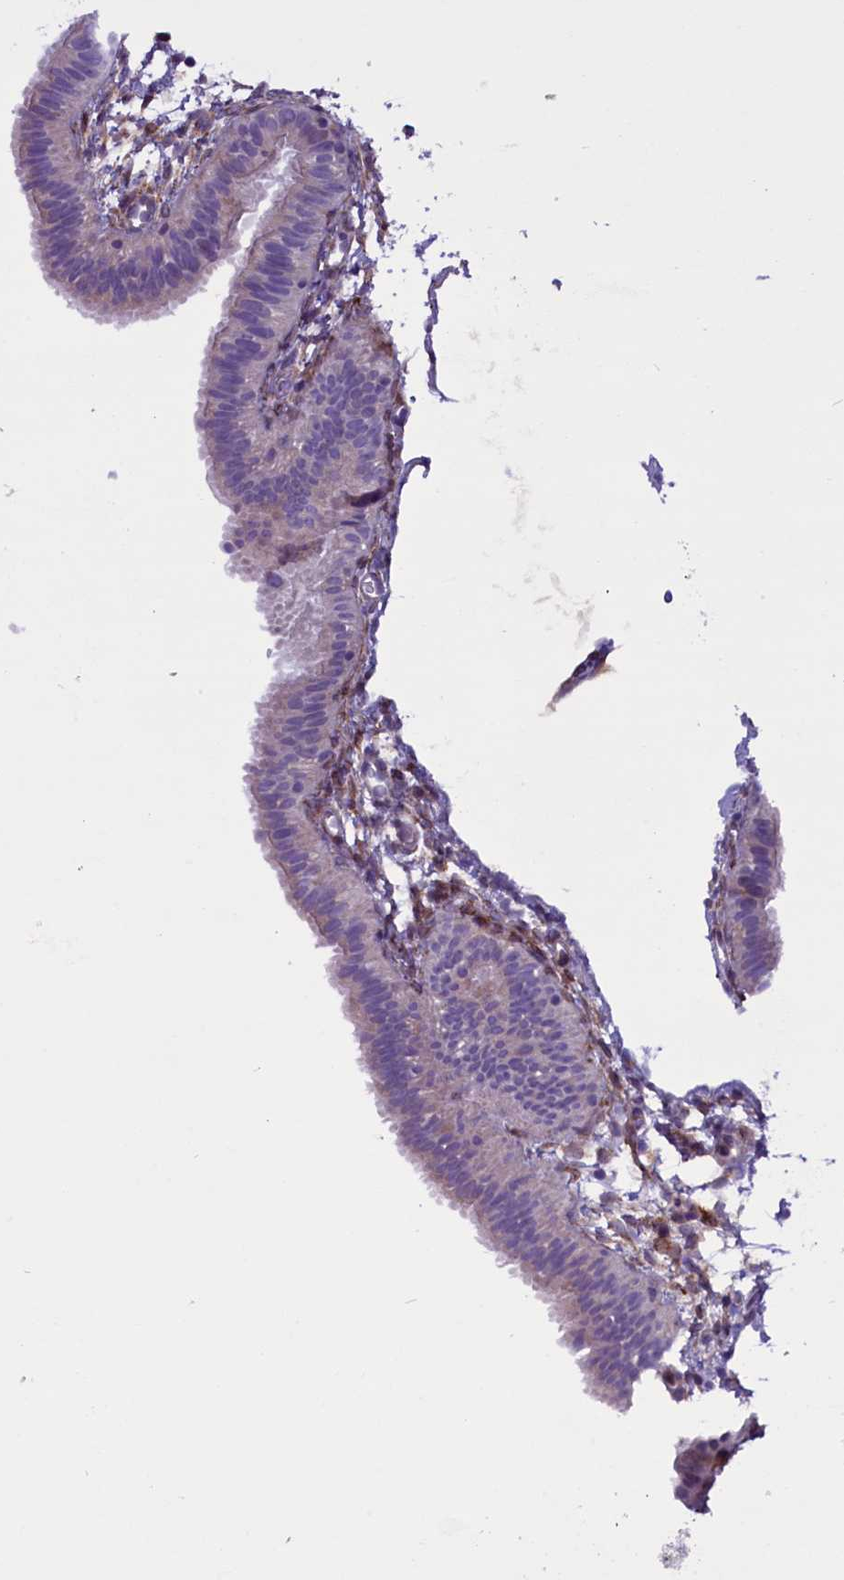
{"staining": {"intensity": "weak", "quantity": "<25%", "location": "cytoplasmic/membranous"}, "tissue": "fallopian tube", "cell_type": "Glandular cells", "image_type": "normal", "snomed": [{"axis": "morphology", "description": "Normal tissue, NOS"}, {"axis": "topography", "description": "Fallopian tube"}], "caption": "IHC of normal fallopian tube shows no staining in glandular cells. (DAB (3,3'-diaminobenzidine) immunohistochemistry, high magnification).", "gene": "MIEF2", "patient": {"sex": "female", "age": 35}}